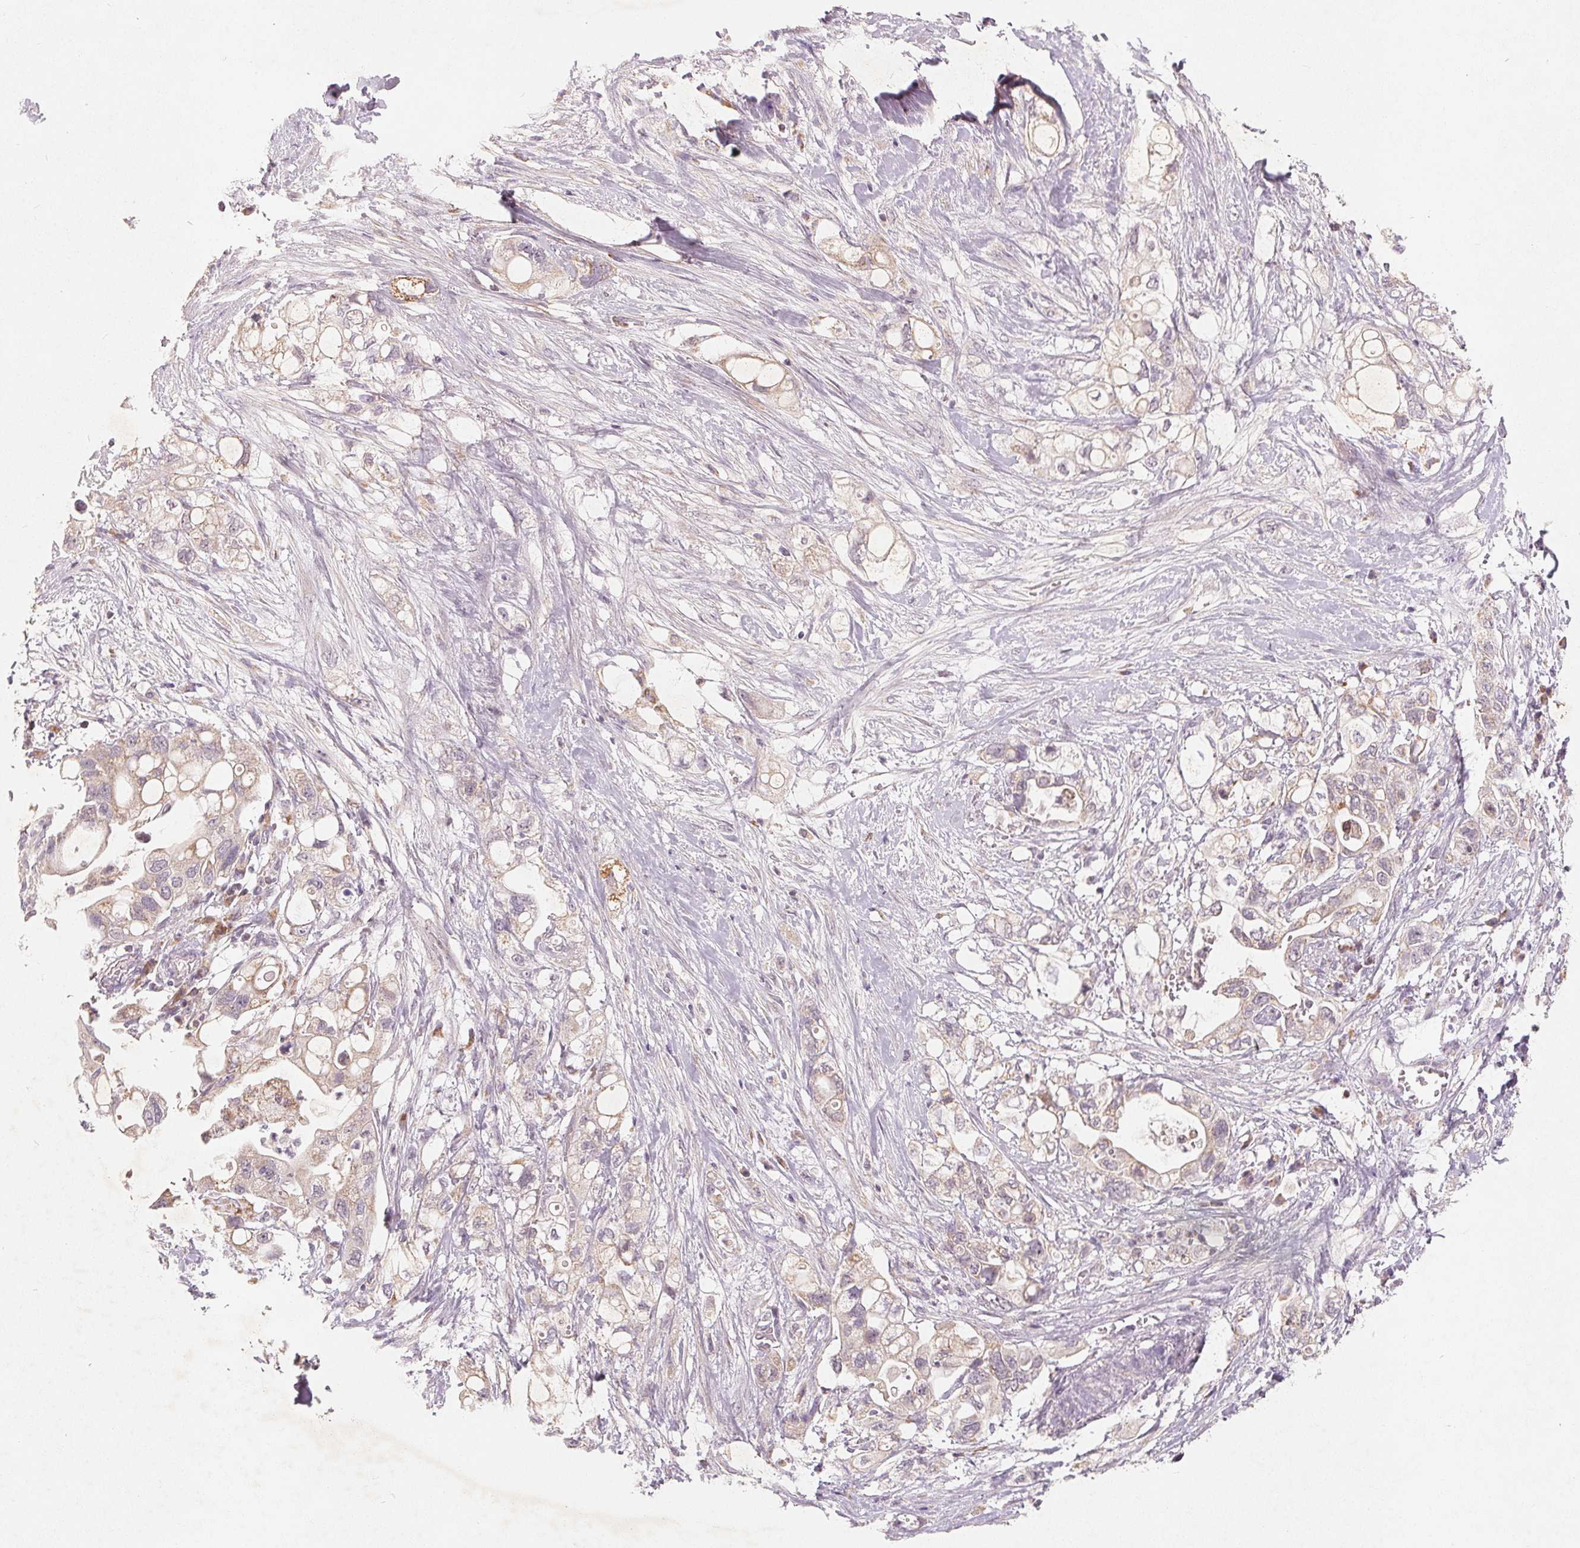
{"staining": {"intensity": "weak", "quantity": "25%-75%", "location": "cytoplasmic/membranous"}, "tissue": "pancreatic cancer", "cell_type": "Tumor cells", "image_type": "cancer", "snomed": [{"axis": "morphology", "description": "Adenocarcinoma, NOS"}, {"axis": "topography", "description": "Pancreas"}], "caption": "Immunohistochemistry (IHC) image of neoplastic tissue: pancreatic cancer (adenocarcinoma) stained using IHC displays low levels of weak protein expression localized specifically in the cytoplasmic/membranous of tumor cells, appearing as a cytoplasmic/membranous brown color.", "gene": "GHITM", "patient": {"sex": "female", "age": 72}}